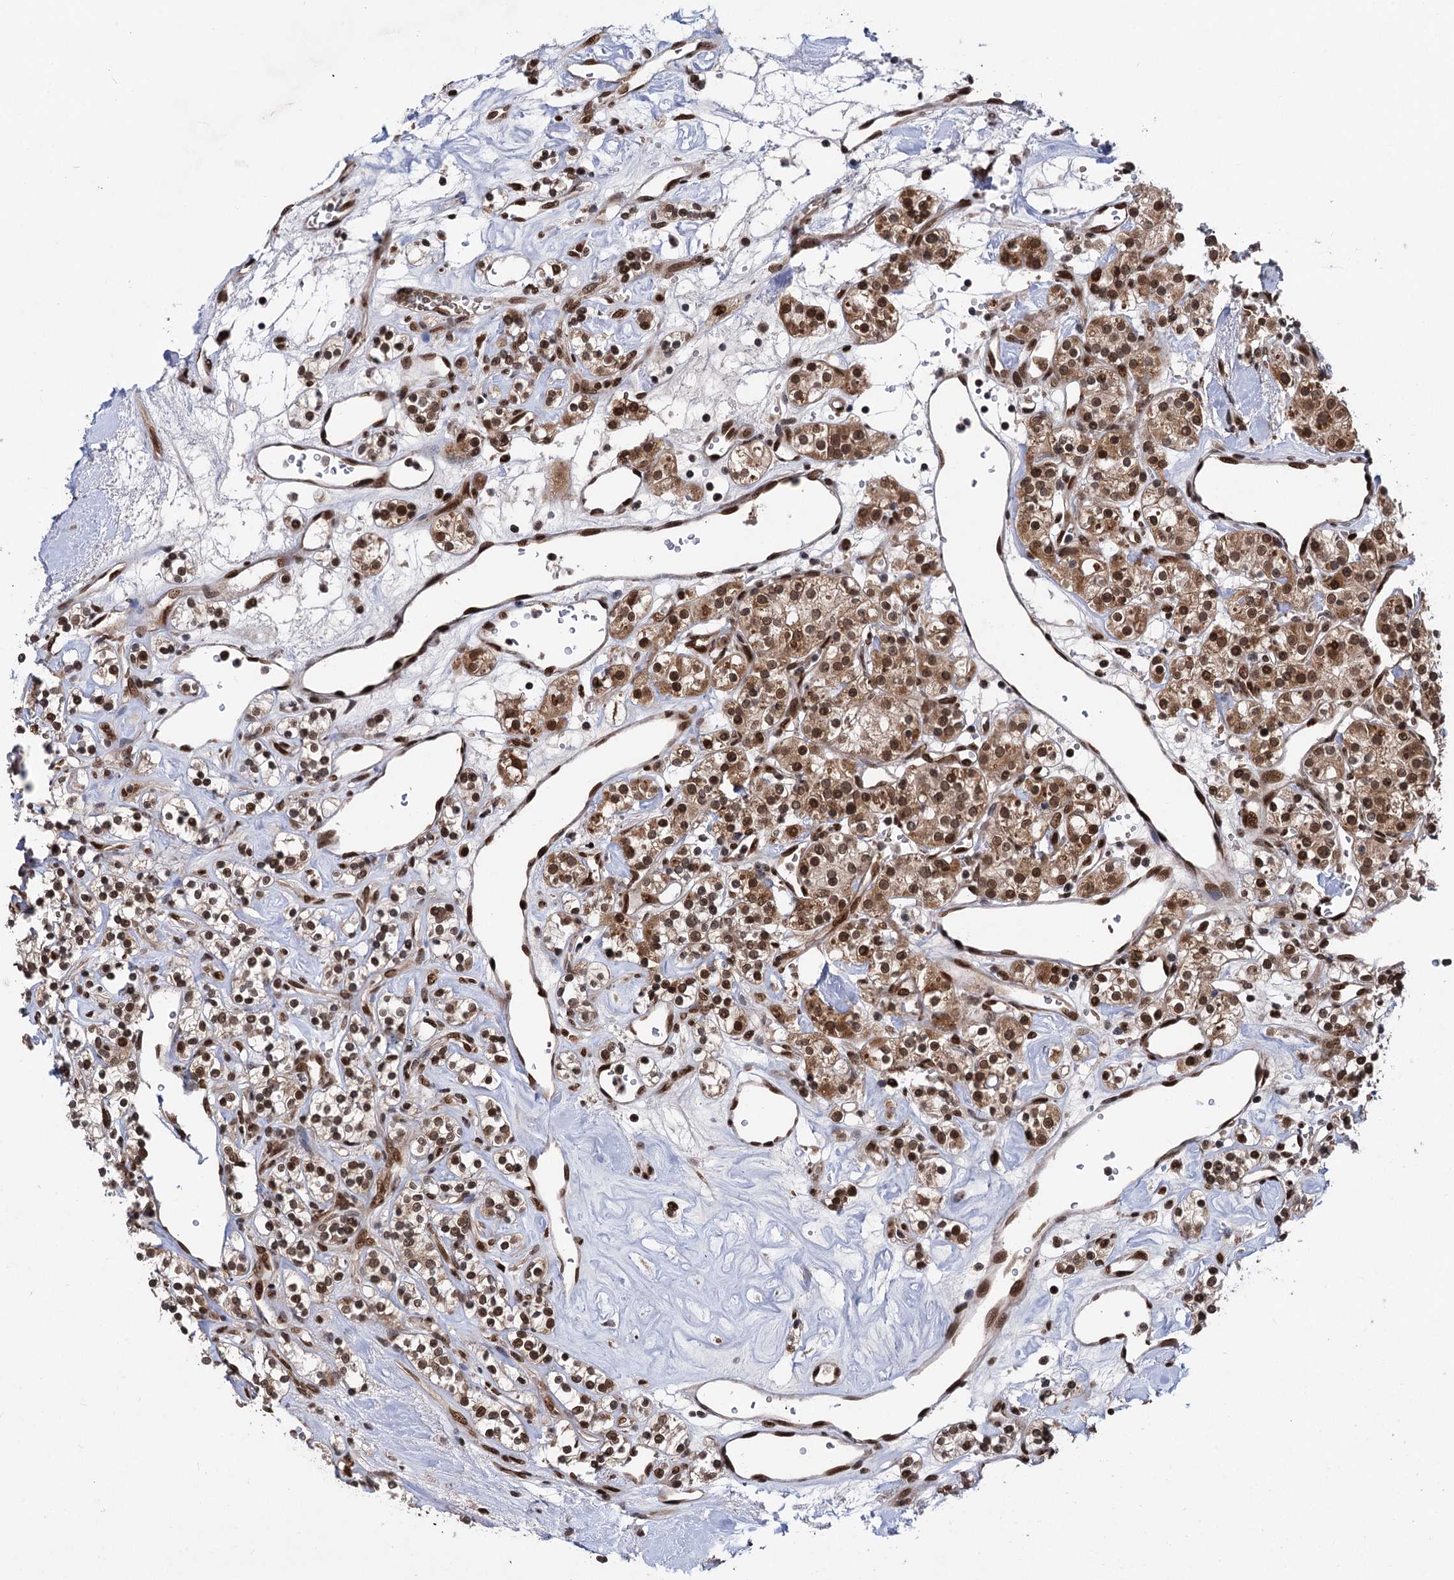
{"staining": {"intensity": "moderate", "quantity": ">75%", "location": "cytoplasmic/membranous,nuclear"}, "tissue": "renal cancer", "cell_type": "Tumor cells", "image_type": "cancer", "snomed": [{"axis": "morphology", "description": "Adenocarcinoma, NOS"}, {"axis": "topography", "description": "Kidney"}], "caption": "DAB immunohistochemical staining of human renal cancer exhibits moderate cytoplasmic/membranous and nuclear protein expression in approximately >75% of tumor cells. (DAB IHC, brown staining for protein, blue staining for nuclei).", "gene": "MESD", "patient": {"sex": "male", "age": 77}}